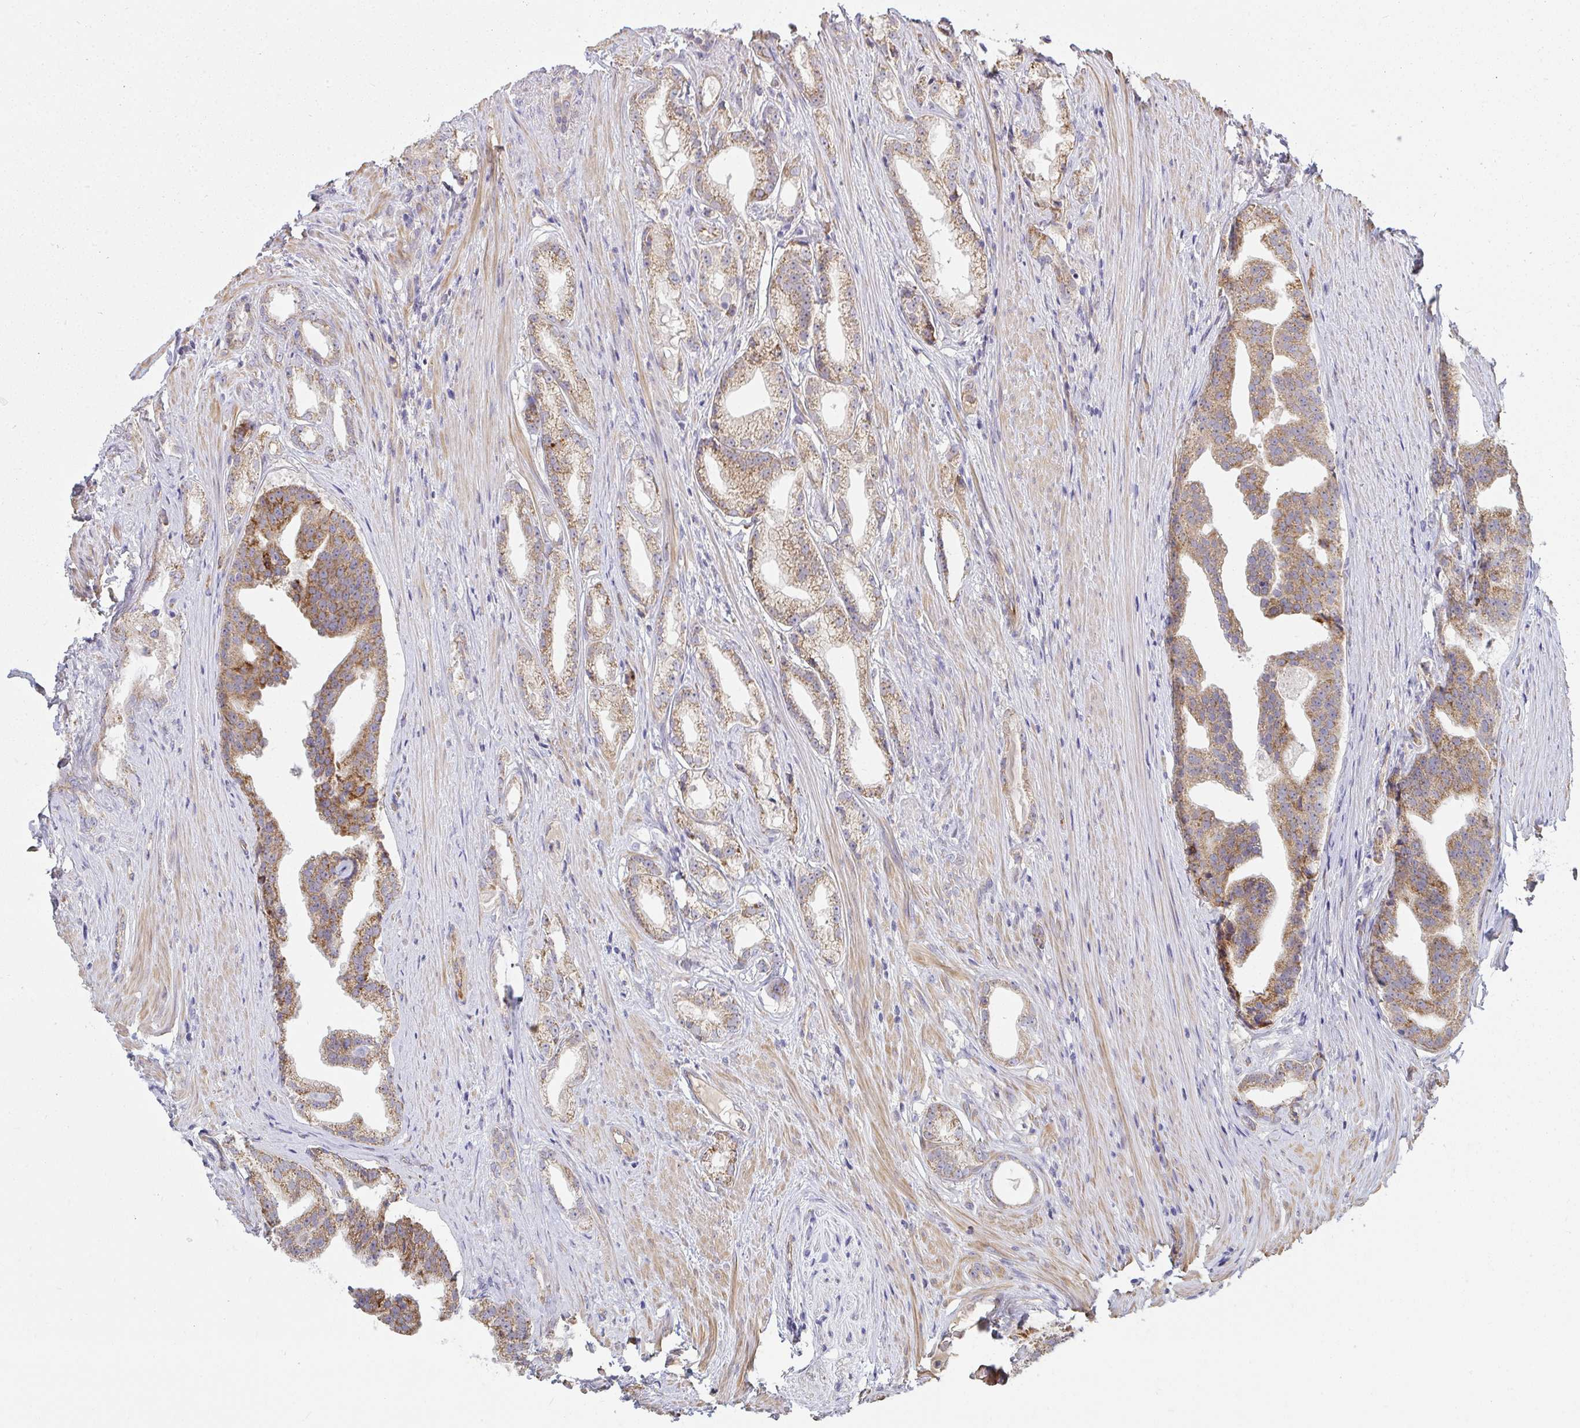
{"staining": {"intensity": "moderate", "quantity": ">75%", "location": "cytoplasmic/membranous"}, "tissue": "prostate cancer", "cell_type": "Tumor cells", "image_type": "cancer", "snomed": [{"axis": "morphology", "description": "Adenocarcinoma, Low grade"}, {"axis": "topography", "description": "Prostate"}], "caption": "This photomicrograph shows adenocarcinoma (low-grade) (prostate) stained with IHC to label a protein in brown. The cytoplasmic/membranous of tumor cells show moderate positivity for the protein. Nuclei are counter-stained blue.", "gene": "B4GALT6", "patient": {"sex": "male", "age": 65}}